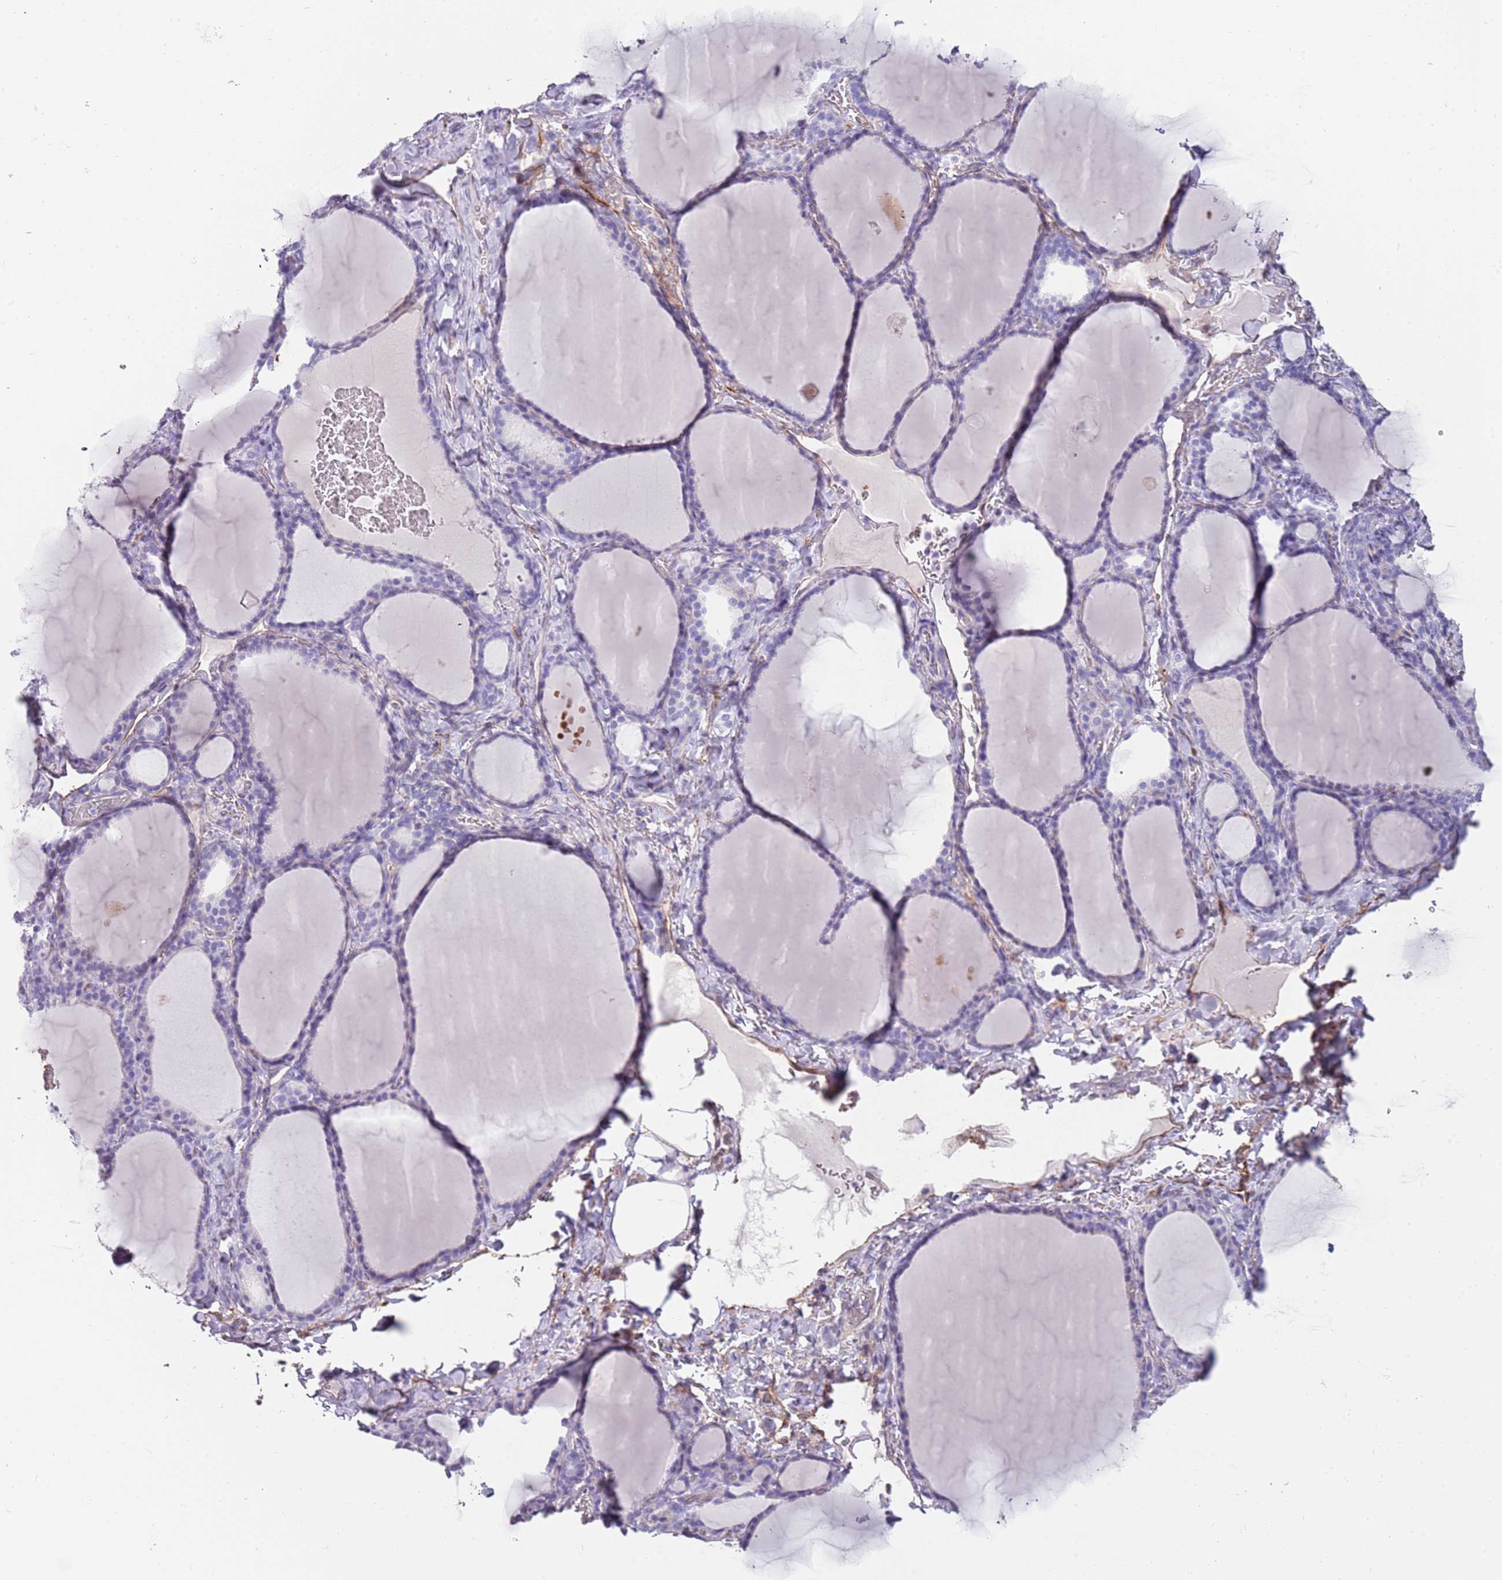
{"staining": {"intensity": "negative", "quantity": "none", "location": "none"}, "tissue": "thyroid gland", "cell_type": "Glandular cells", "image_type": "normal", "snomed": [{"axis": "morphology", "description": "Normal tissue, NOS"}, {"axis": "topography", "description": "Thyroid gland"}], "caption": "The immunohistochemistry image has no significant positivity in glandular cells of thyroid gland. The staining was performed using DAB (3,3'-diaminobenzidine) to visualize the protein expression in brown, while the nuclei were stained in blue with hematoxylin (Magnification: 20x).", "gene": "ENSG00000271254", "patient": {"sex": "female", "age": 39}}